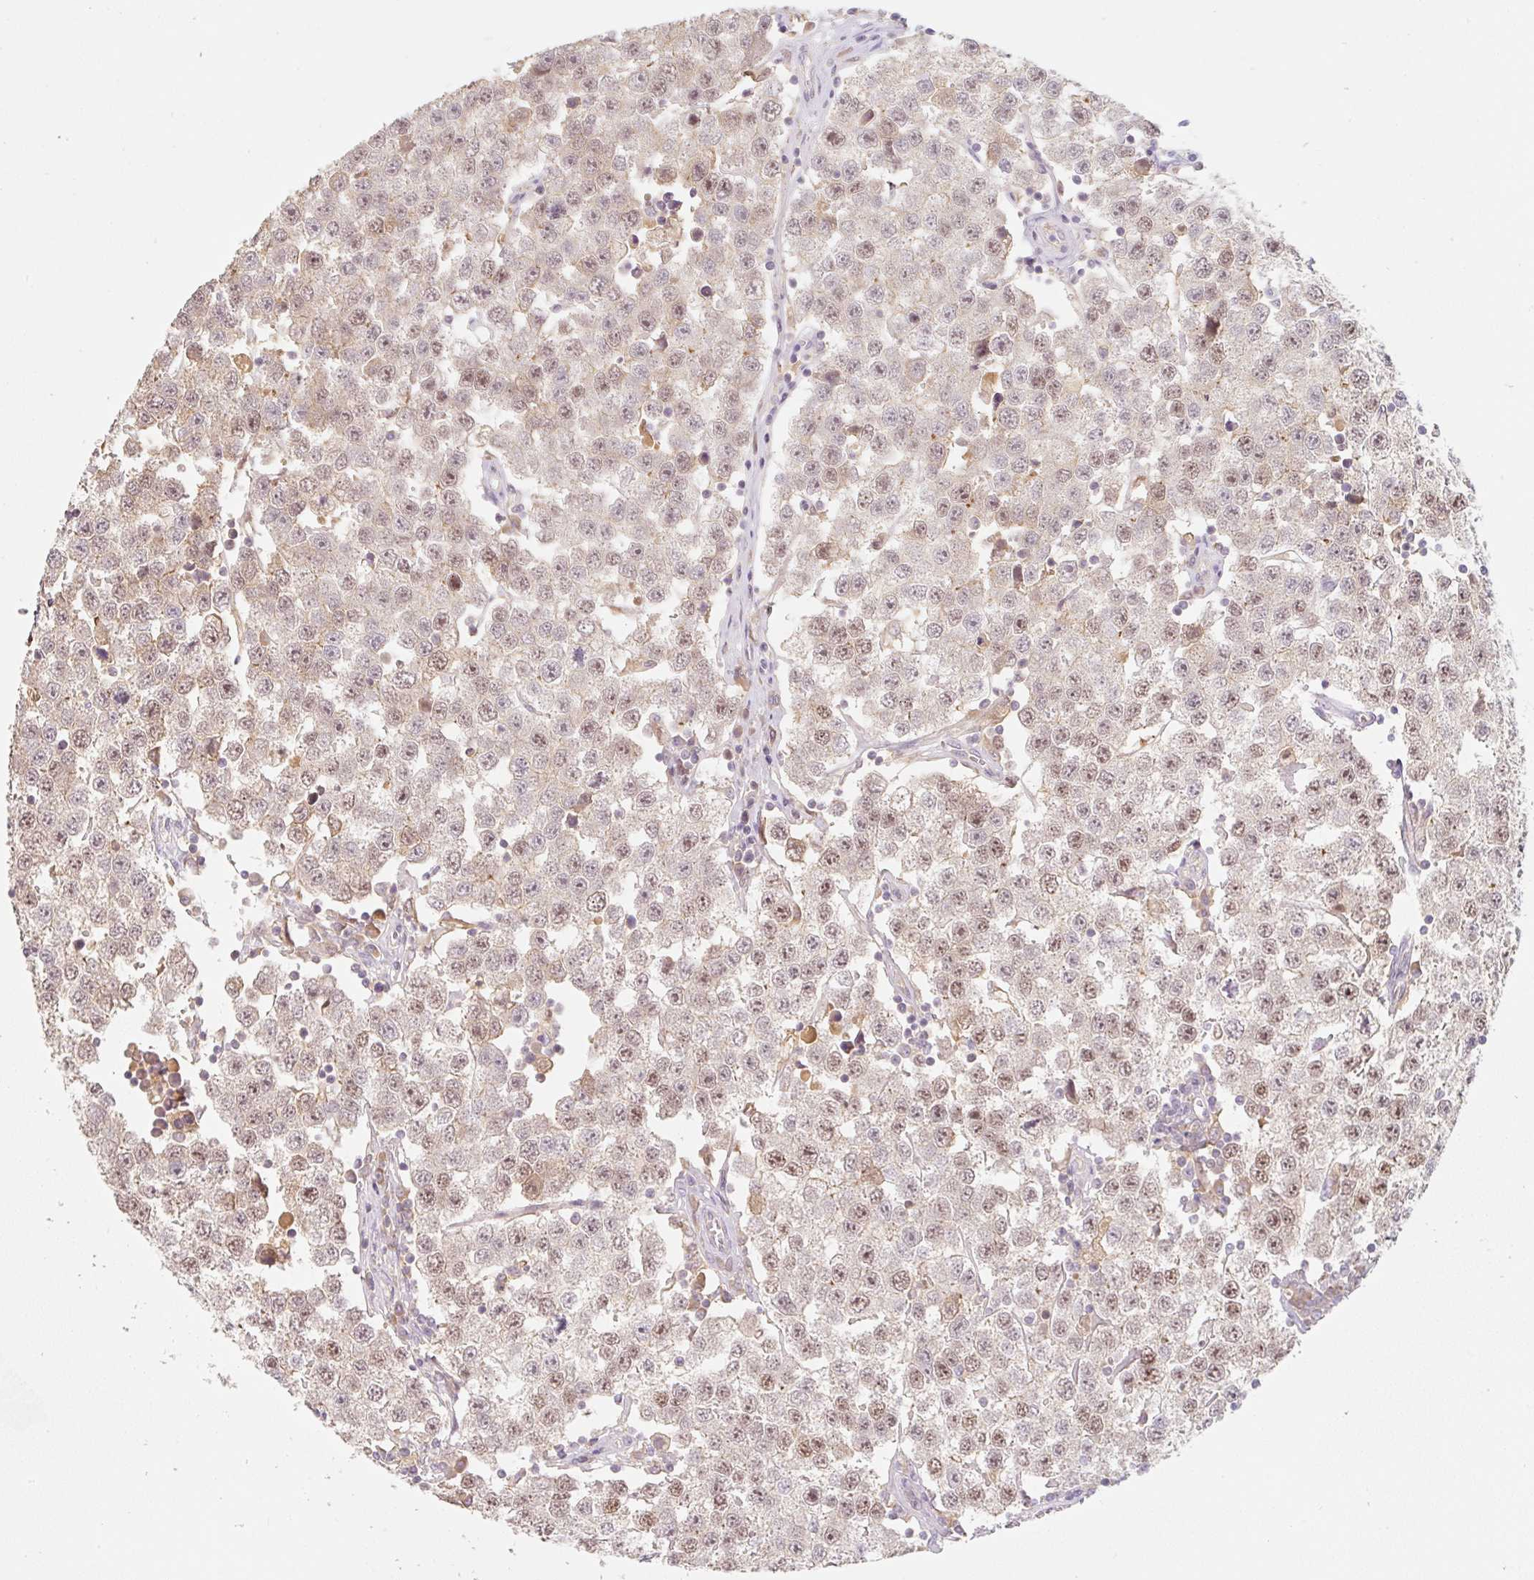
{"staining": {"intensity": "weak", "quantity": ">75%", "location": "nuclear"}, "tissue": "testis cancer", "cell_type": "Tumor cells", "image_type": "cancer", "snomed": [{"axis": "morphology", "description": "Seminoma, NOS"}, {"axis": "topography", "description": "Testis"}], "caption": "Approximately >75% of tumor cells in human testis seminoma demonstrate weak nuclear protein staining as visualized by brown immunohistochemical staining.", "gene": "MIA2", "patient": {"sex": "male", "age": 34}}